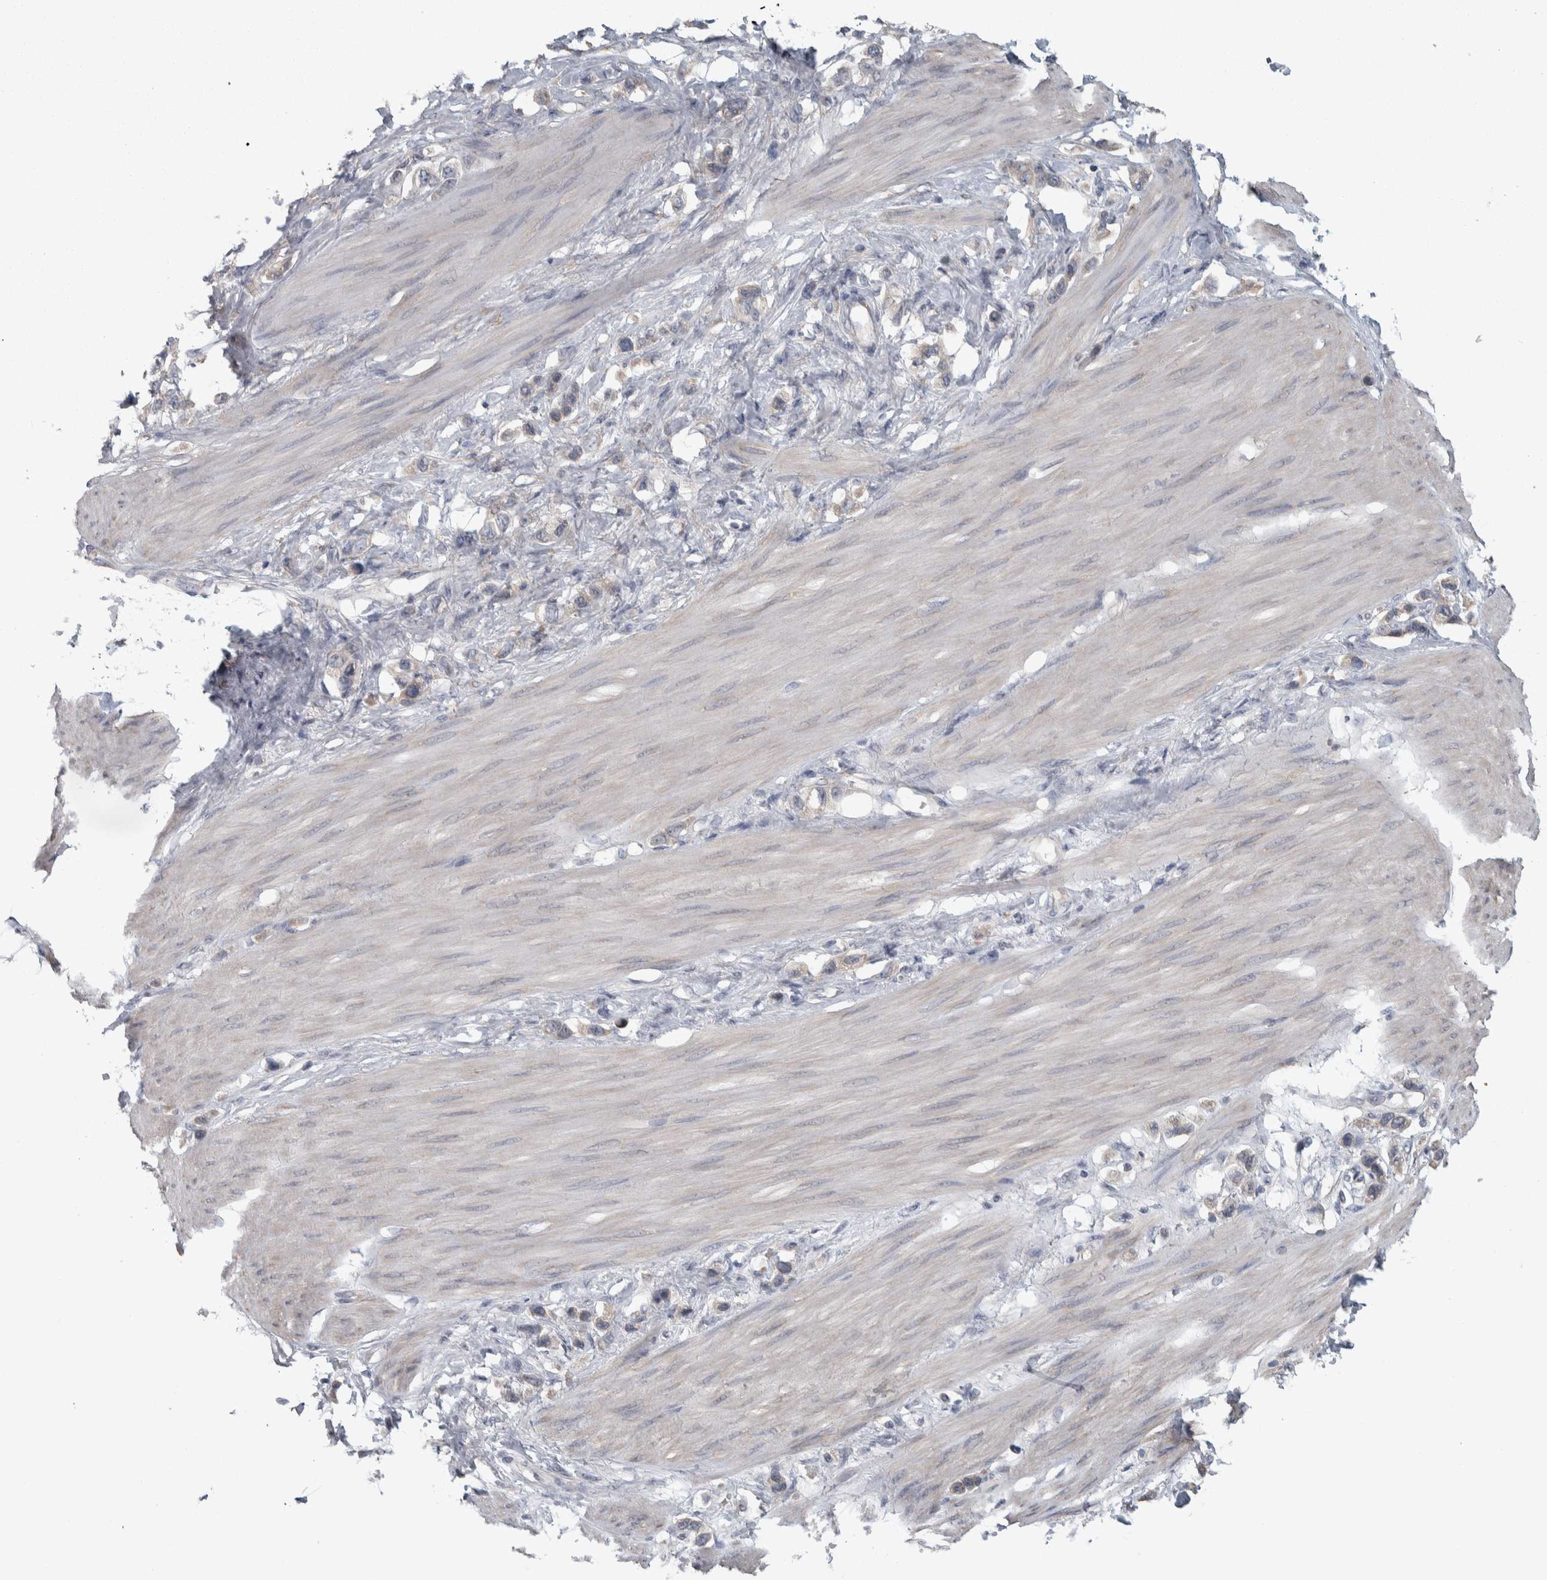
{"staining": {"intensity": "weak", "quantity": "<25%", "location": "cytoplasmic/membranous"}, "tissue": "stomach cancer", "cell_type": "Tumor cells", "image_type": "cancer", "snomed": [{"axis": "morphology", "description": "Adenocarcinoma, NOS"}, {"axis": "topography", "description": "Stomach"}], "caption": "The image demonstrates no significant positivity in tumor cells of adenocarcinoma (stomach).", "gene": "SRP68", "patient": {"sex": "female", "age": 65}}